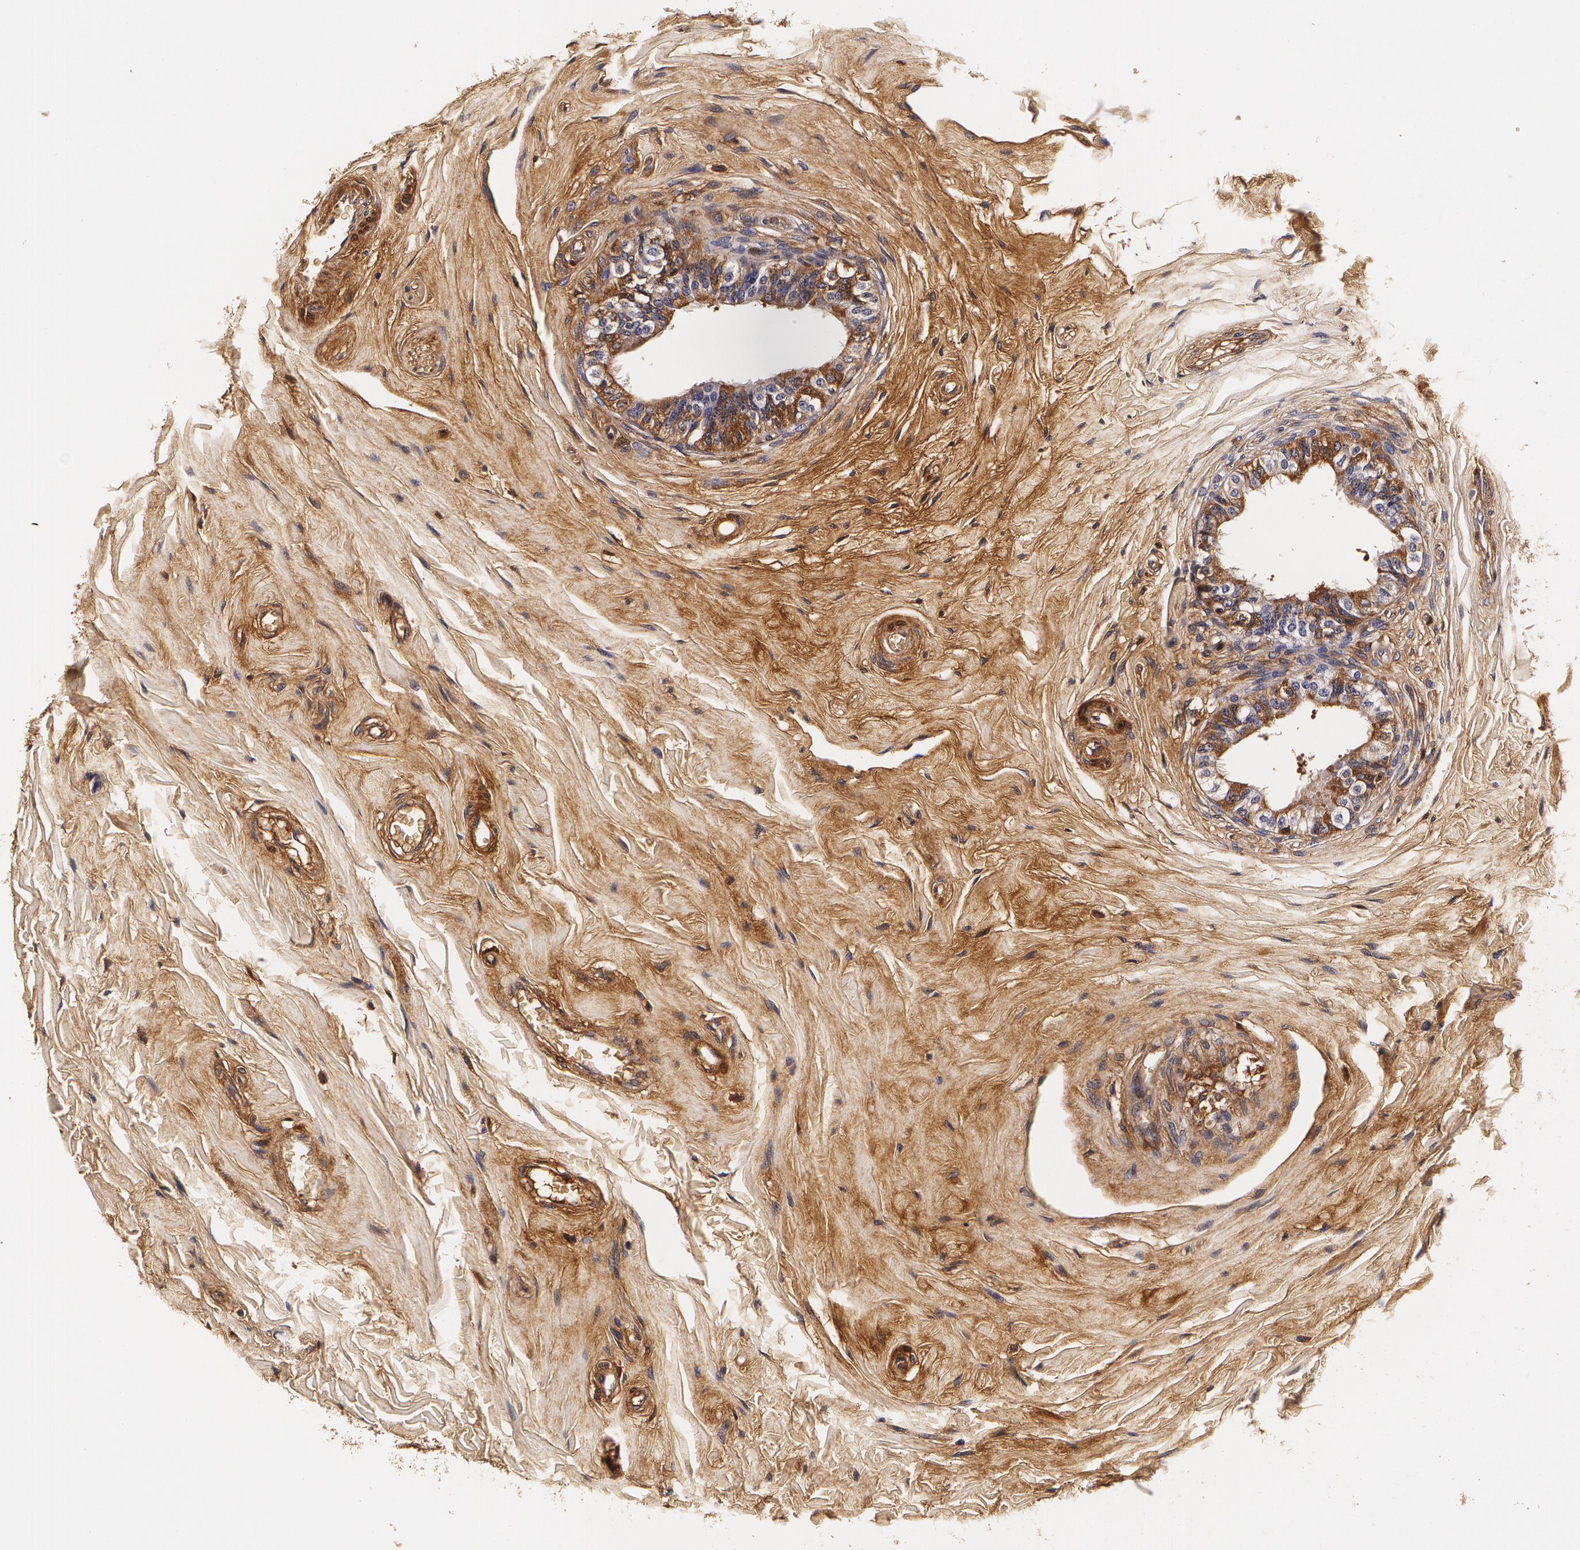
{"staining": {"intensity": "moderate", "quantity": "25%-75%", "location": "cytoplasmic/membranous"}, "tissue": "epididymis", "cell_type": "Glandular cells", "image_type": "normal", "snomed": [{"axis": "morphology", "description": "Normal tissue, NOS"}, {"axis": "topography", "description": "Soft tissue"}, {"axis": "topography", "description": "Epididymis"}], "caption": "This micrograph exhibits immunohistochemistry (IHC) staining of benign human epididymis, with medium moderate cytoplasmic/membranous expression in about 25%-75% of glandular cells.", "gene": "TTR", "patient": {"sex": "male", "age": 26}}